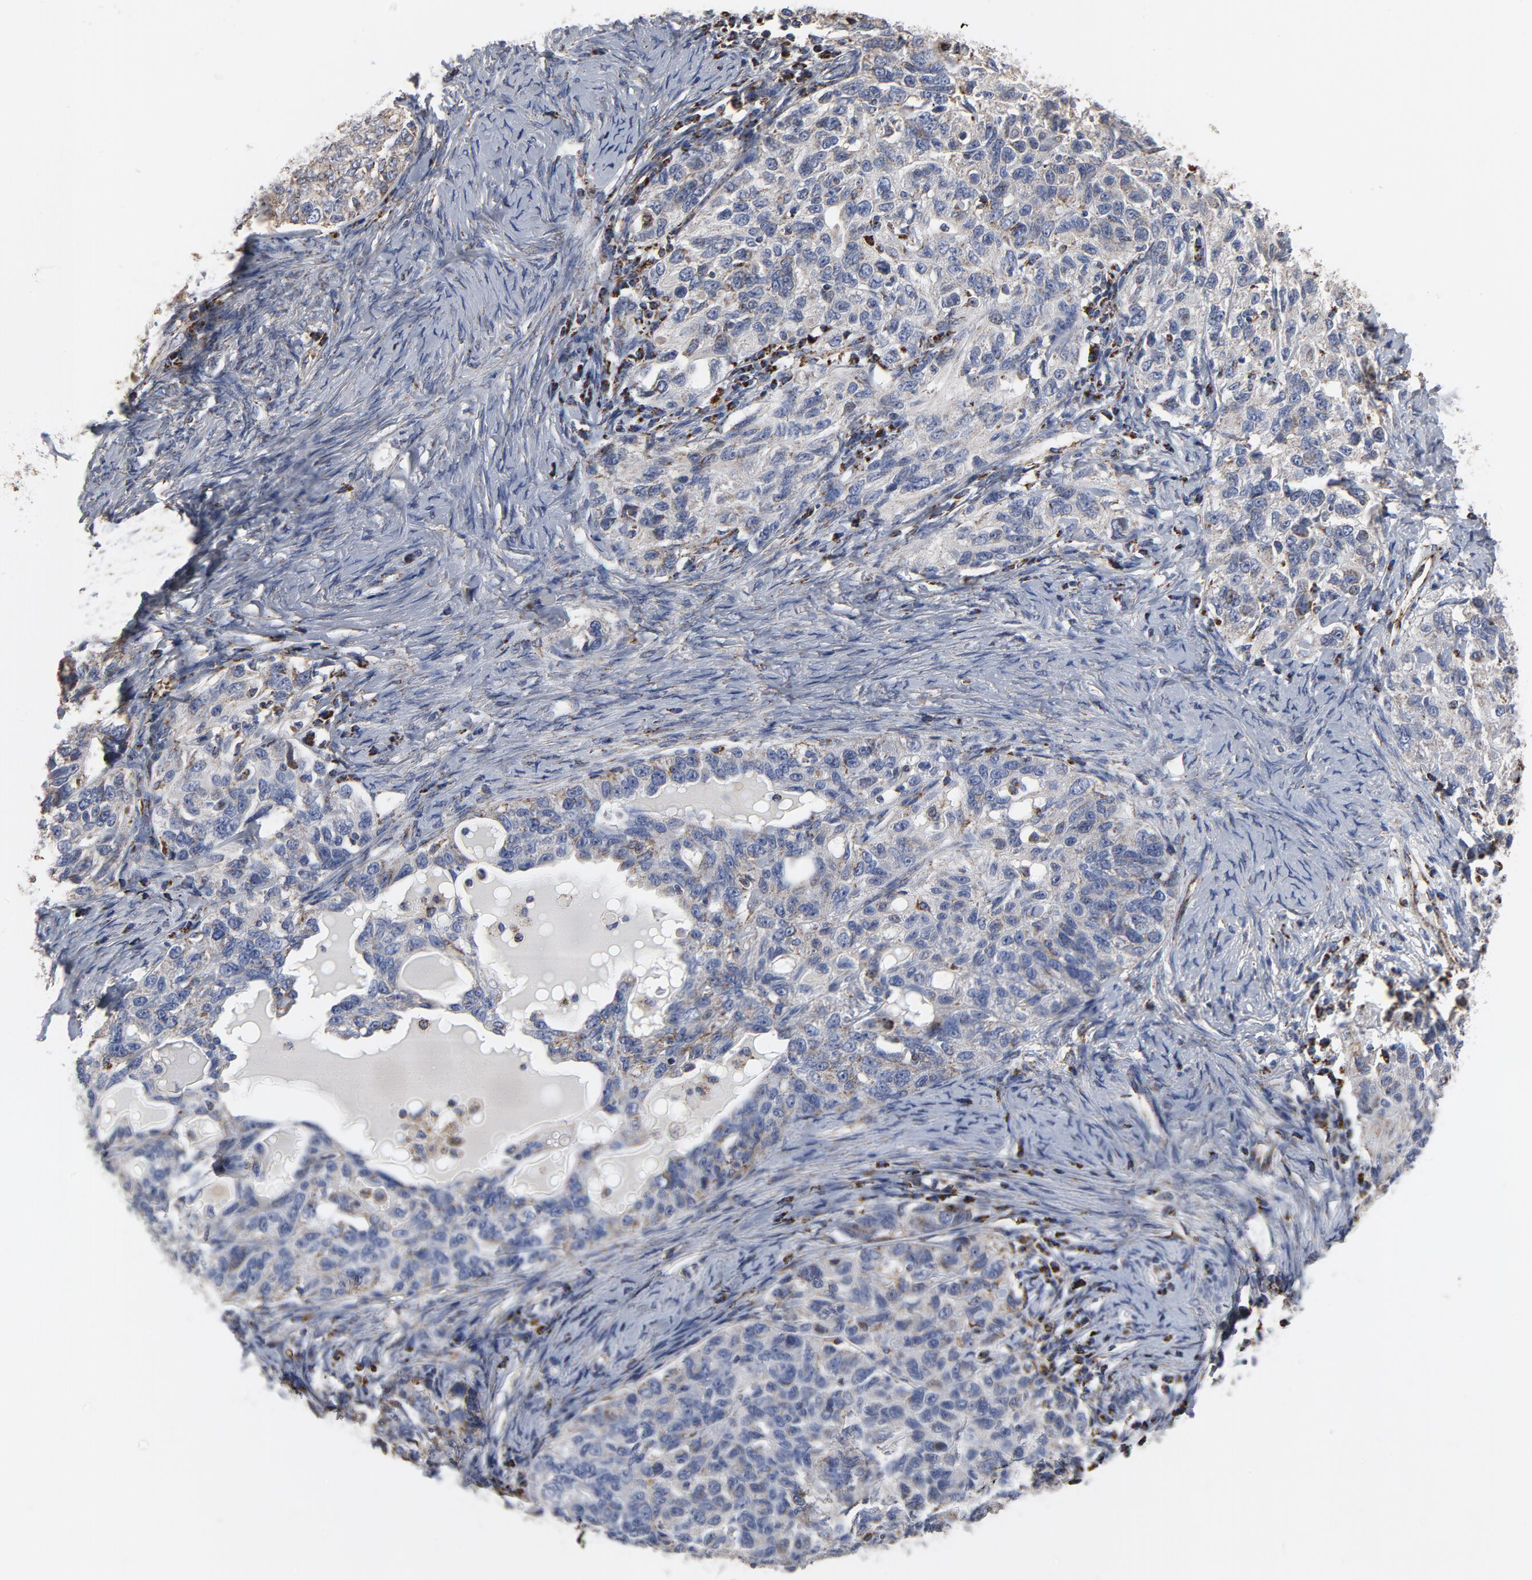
{"staining": {"intensity": "weak", "quantity": "25%-75%", "location": "cytoplasmic/membranous"}, "tissue": "ovarian cancer", "cell_type": "Tumor cells", "image_type": "cancer", "snomed": [{"axis": "morphology", "description": "Cystadenocarcinoma, serous, NOS"}, {"axis": "topography", "description": "Ovary"}], "caption": "High-magnification brightfield microscopy of ovarian cancer stained with DAB (3,3'-diaminobenzidine) (brown) and counterstained with hematoxylin (blue). tumor cells exhibit weak cytoplasmic/membranous positivity is appreciated in about25%-75% of cells. Nuclei are stained in blue.", "gene": "NDUFV2", "patient": {"sex": "female", "age": 82}}